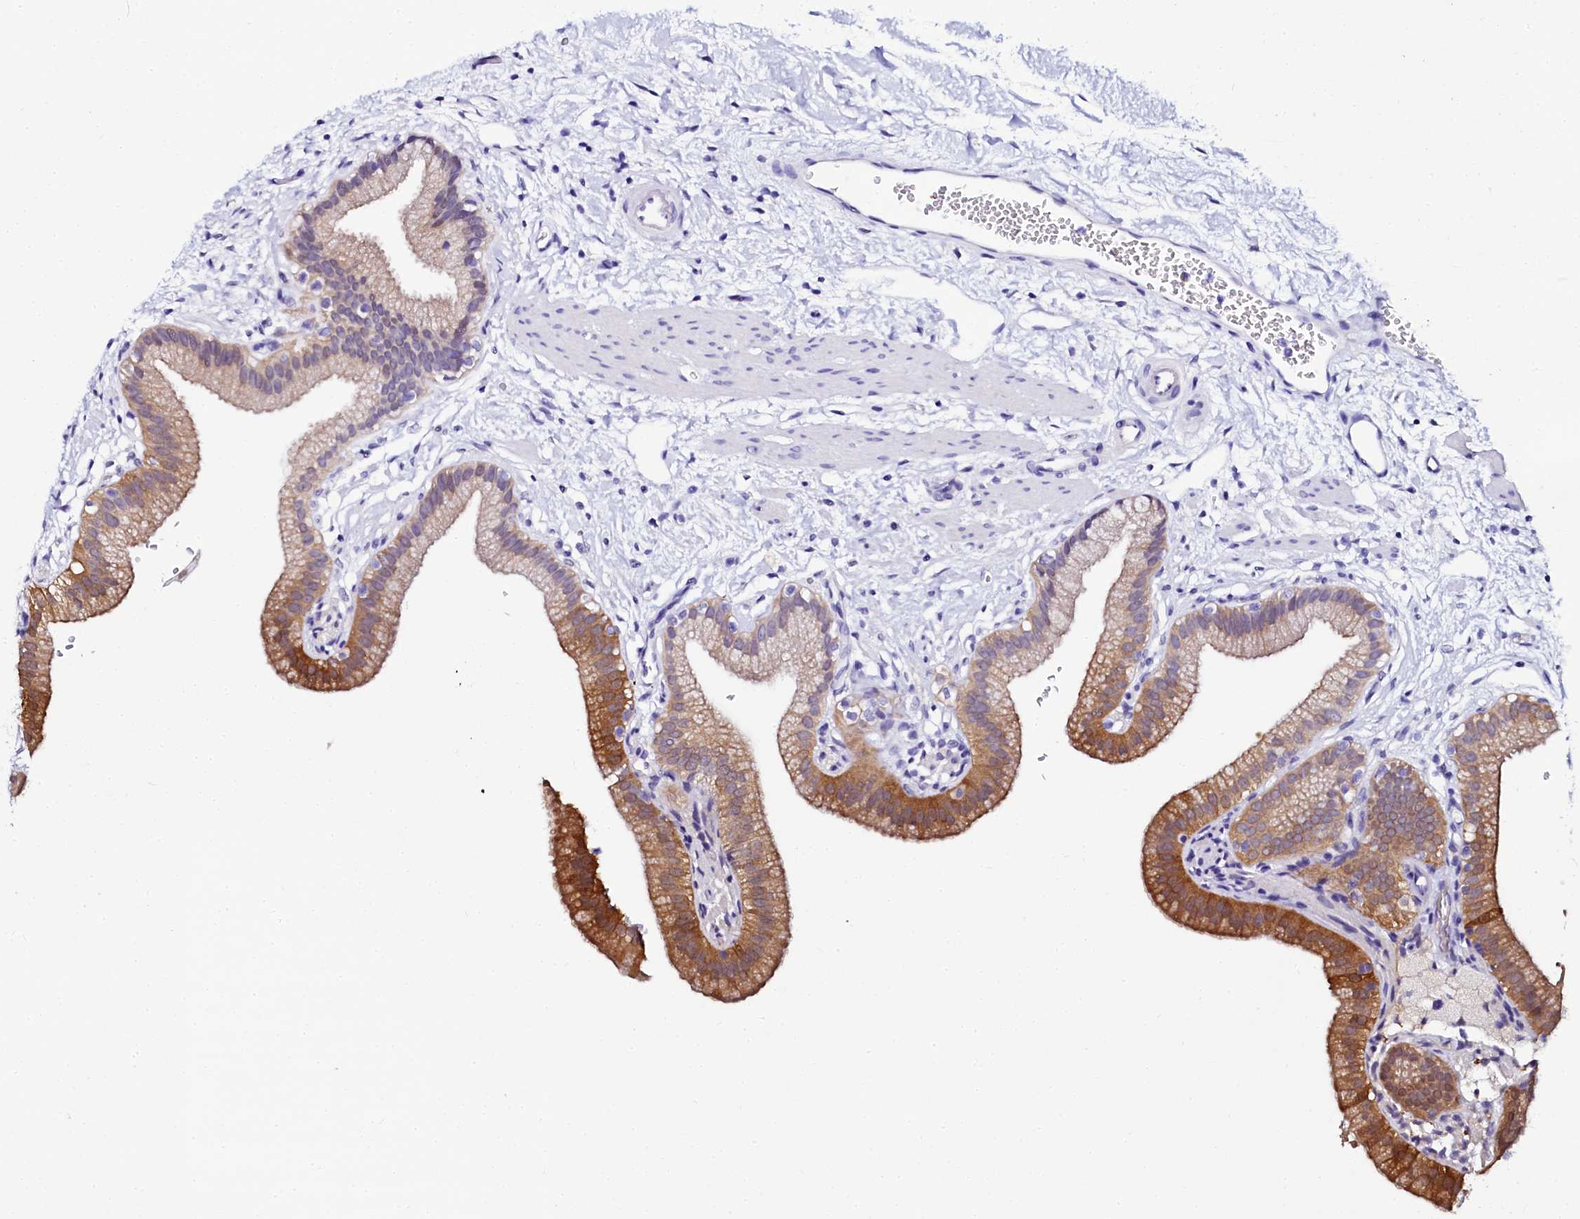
{"staining": {"intensity": "moderate", "quantity": ">75%", "location": "cytoplasmic/membranous"}, "tissue": "gallbladder", "cell_type": "Glandular cells", "image_type": "normal", "snomed": [{"axis": "morphology", "description": "Normal tissue, NOS"}, {"axis": "topography", "description": "Gallbladder"}], "caption": "Human gallbladder stained for a protein (brown) shows moderate cytoplasmic/membranous positive staining in about >75% of glandular cells.", "gene": "SORD", "patient": {"sex": "male", "age": 55}}